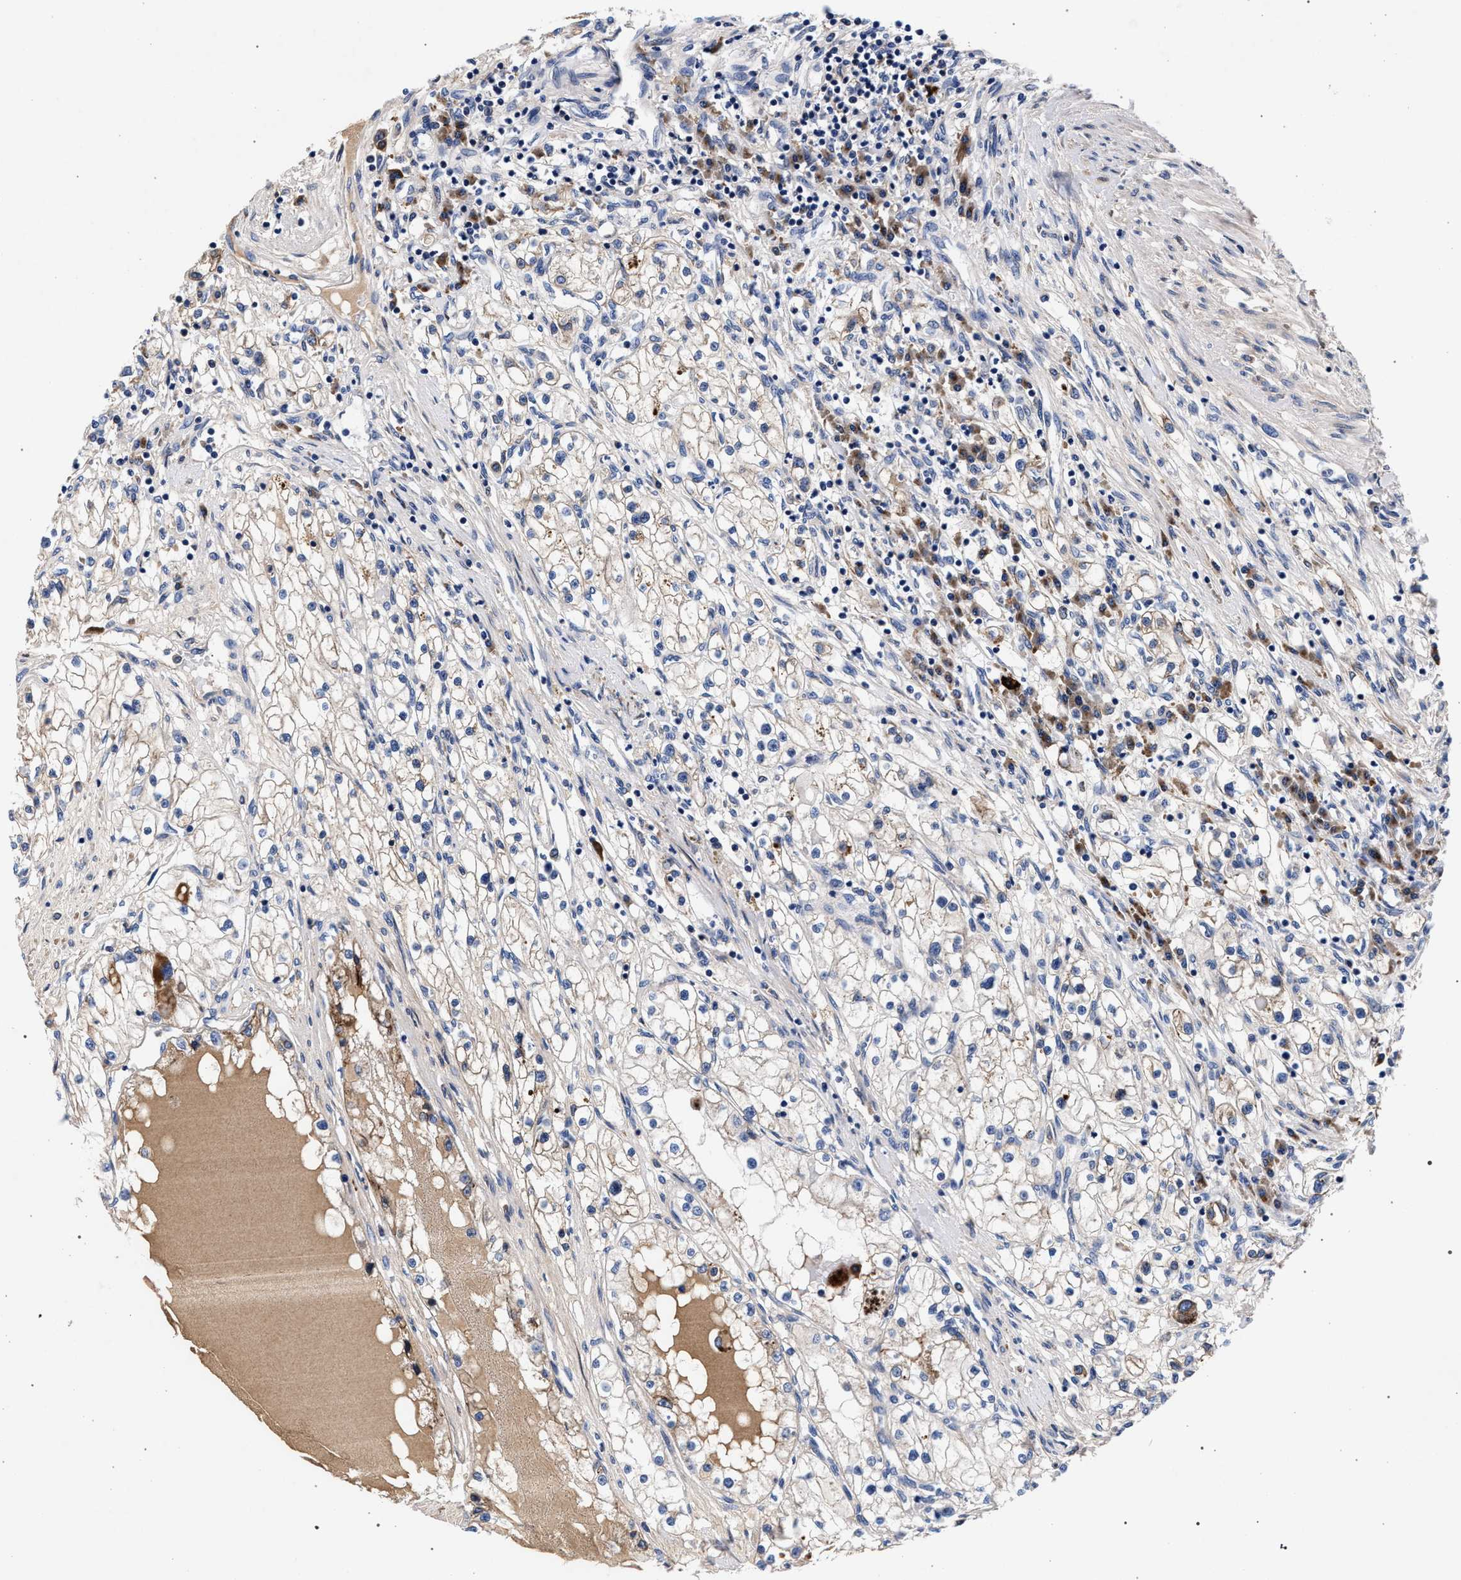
{"staining": {"intensity": "moderate", "quantity": "25%-75%", "location": "cytoplasmic/membranous"}, "tissue": "renal cancer", "cell_type": "Tumor cells", "image_type": "cancer", "snomed": [{"axis": "morphology", "description": "Adenocarcinoma, NOS"}, {"axis": "topography", "description": "Kidney"}], "caption": "Approximately 25%-75% of tumor cells in renal cancer demonstrate moderate cytoplasmic/membranous protein staining as visualized by brown immunohistochemical staining.", "gene": "ACOX1", "patient": {"sex": "male", "age": 68}}